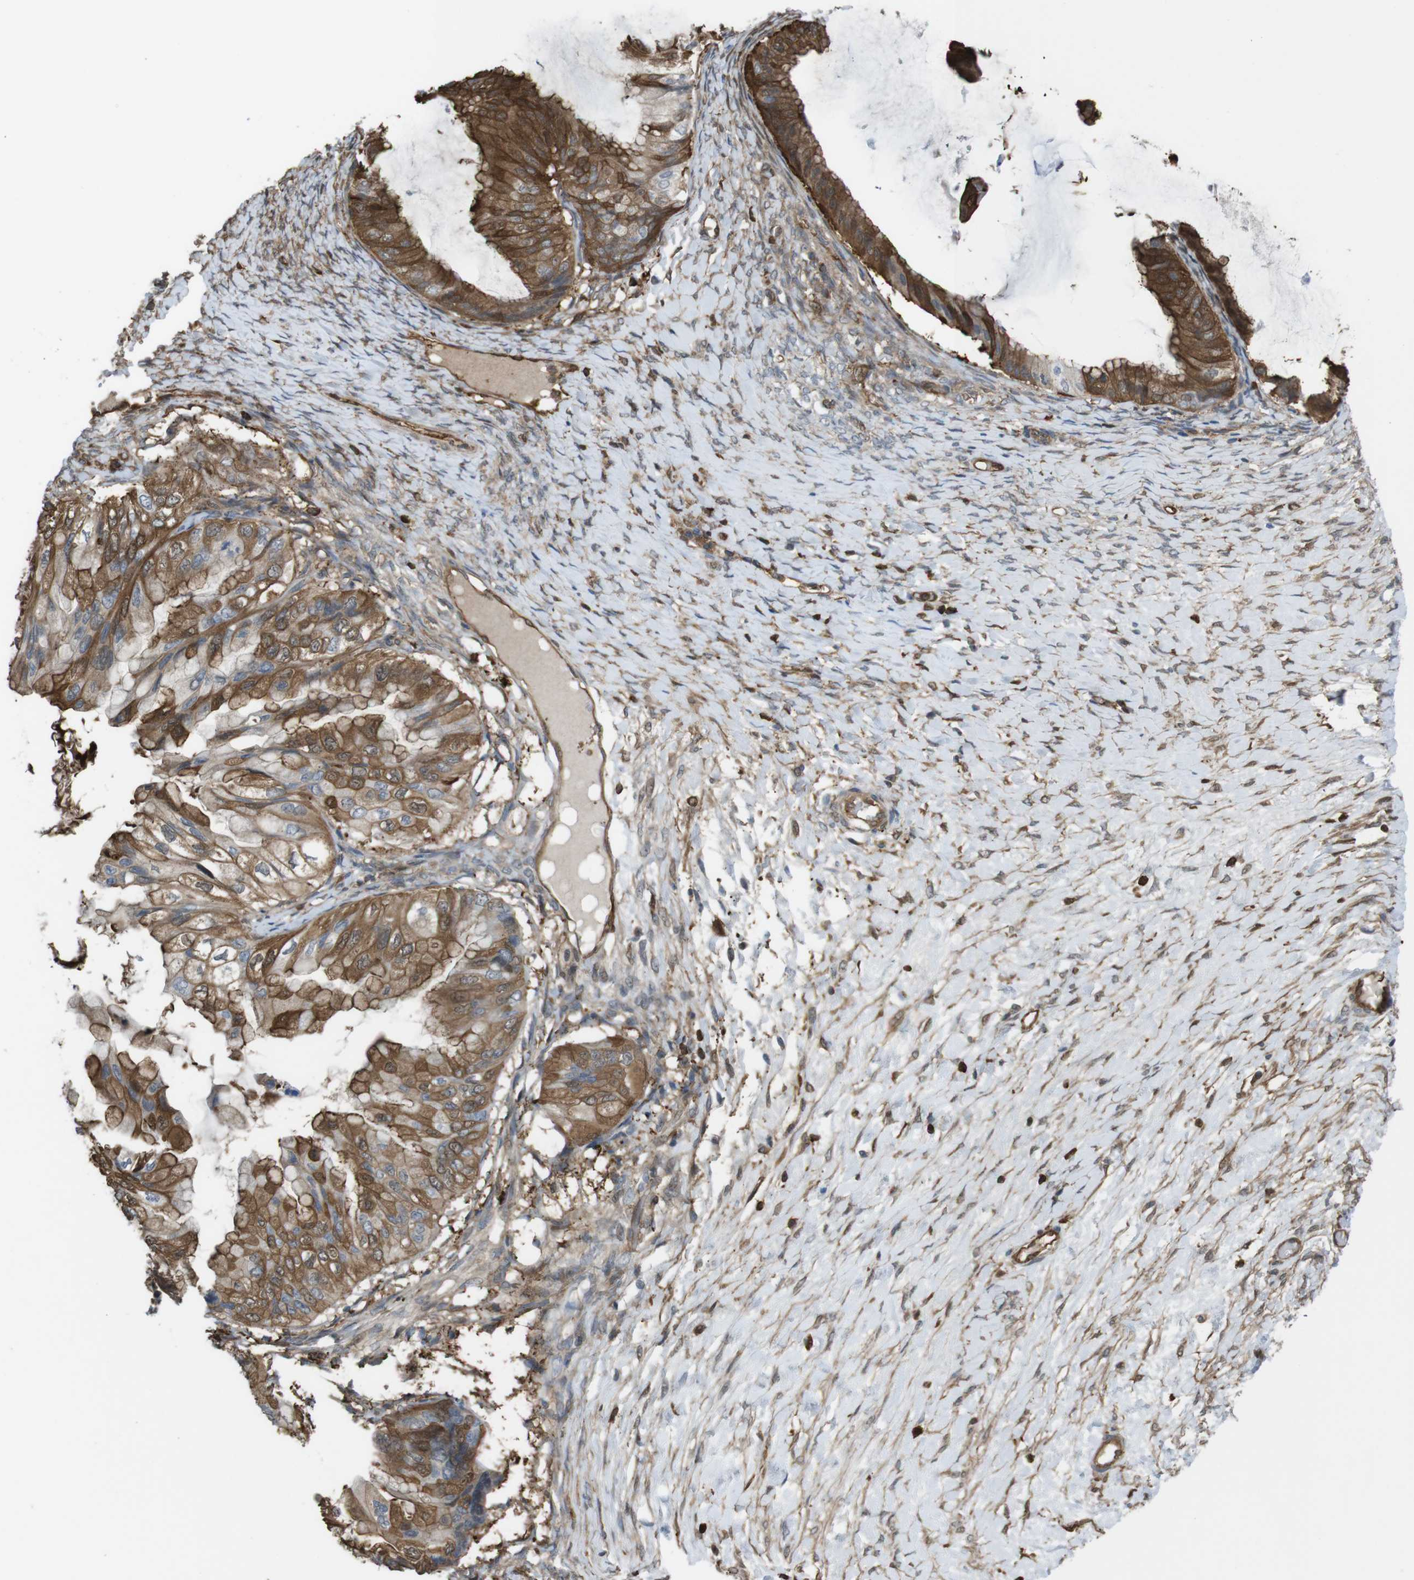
{"staining": {"intensity": "strong", "quantity": ">75%", "location": "cytoplasmic/membranous"}, "tissue": "ovarian cancer", "cell_type": "Tumor cells", "image_type": "cancer", "snomed": [{"axis": "morphology", "description": "Cystadenocarcinoma, mucinous, NOS"}, {"axis": "topography", "description": "Ovary"}], "caption": "High-power microscopy captured an IHC micrograph of ovarian mucinous cystadenocarcinoma, revealing strong cytoplasmic/membranous staining in approximately >75% of tumor cells.", "gene": "ARHGDIA", "patient": {"sex": "female", "age": 61}}